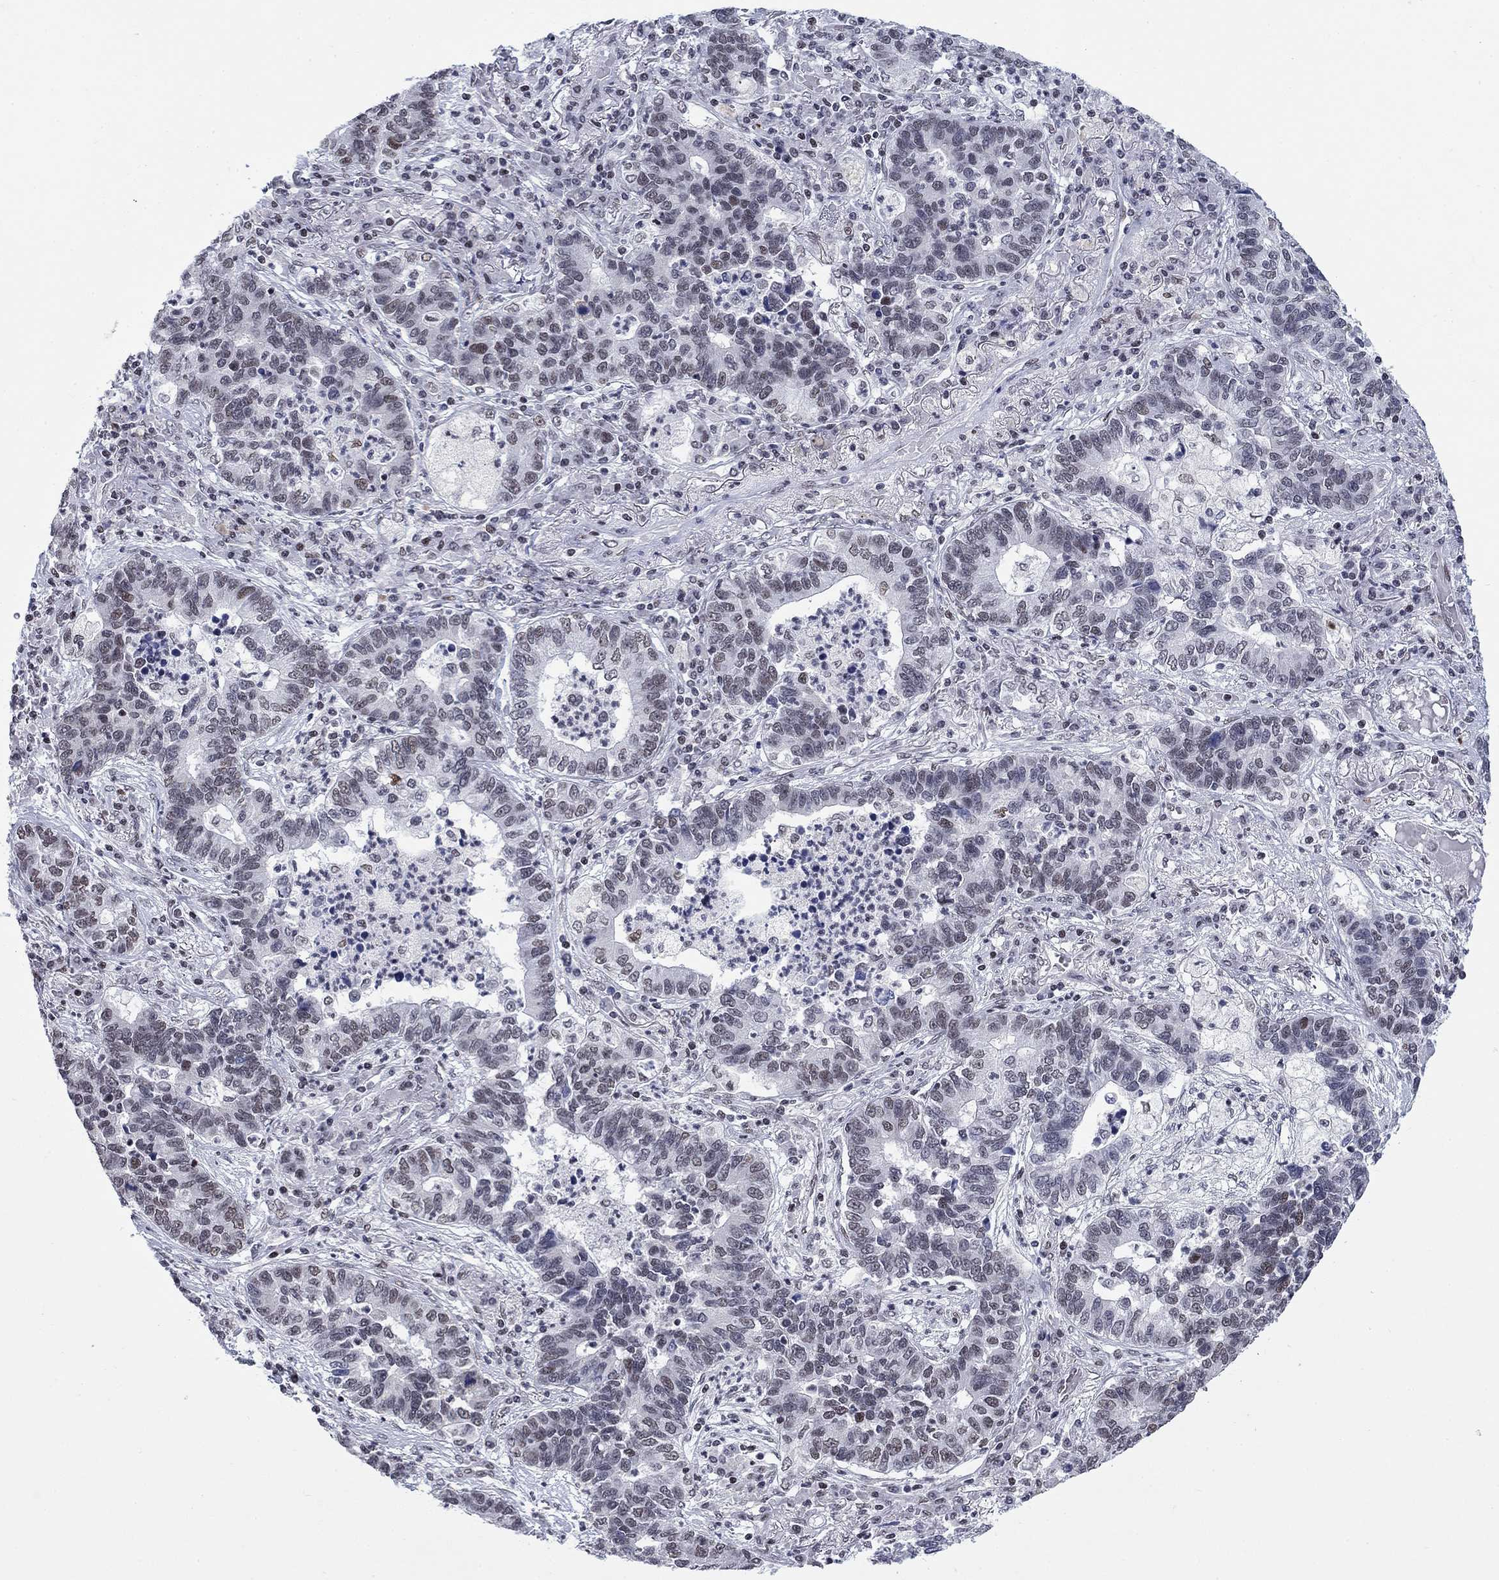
{"staining": {"intensity": "negative", "quantity": "none", "location": "none"}, "tissue": "lung cancer", "cell_type": "Tumor cells", "image_type": "cancer", "snomed": [{"axis": "morphology", "description": "Adenocarcinoma, NOS"}, {"axis": "topography", "description": "Lung"}], "caption": "Immunohistochemical staining of human adenocarcinoma (lung) demonstrates no significant positivity in tumor cells.", "gene": "NPAS3", "patient": {"sex": "female", "age": 57}}